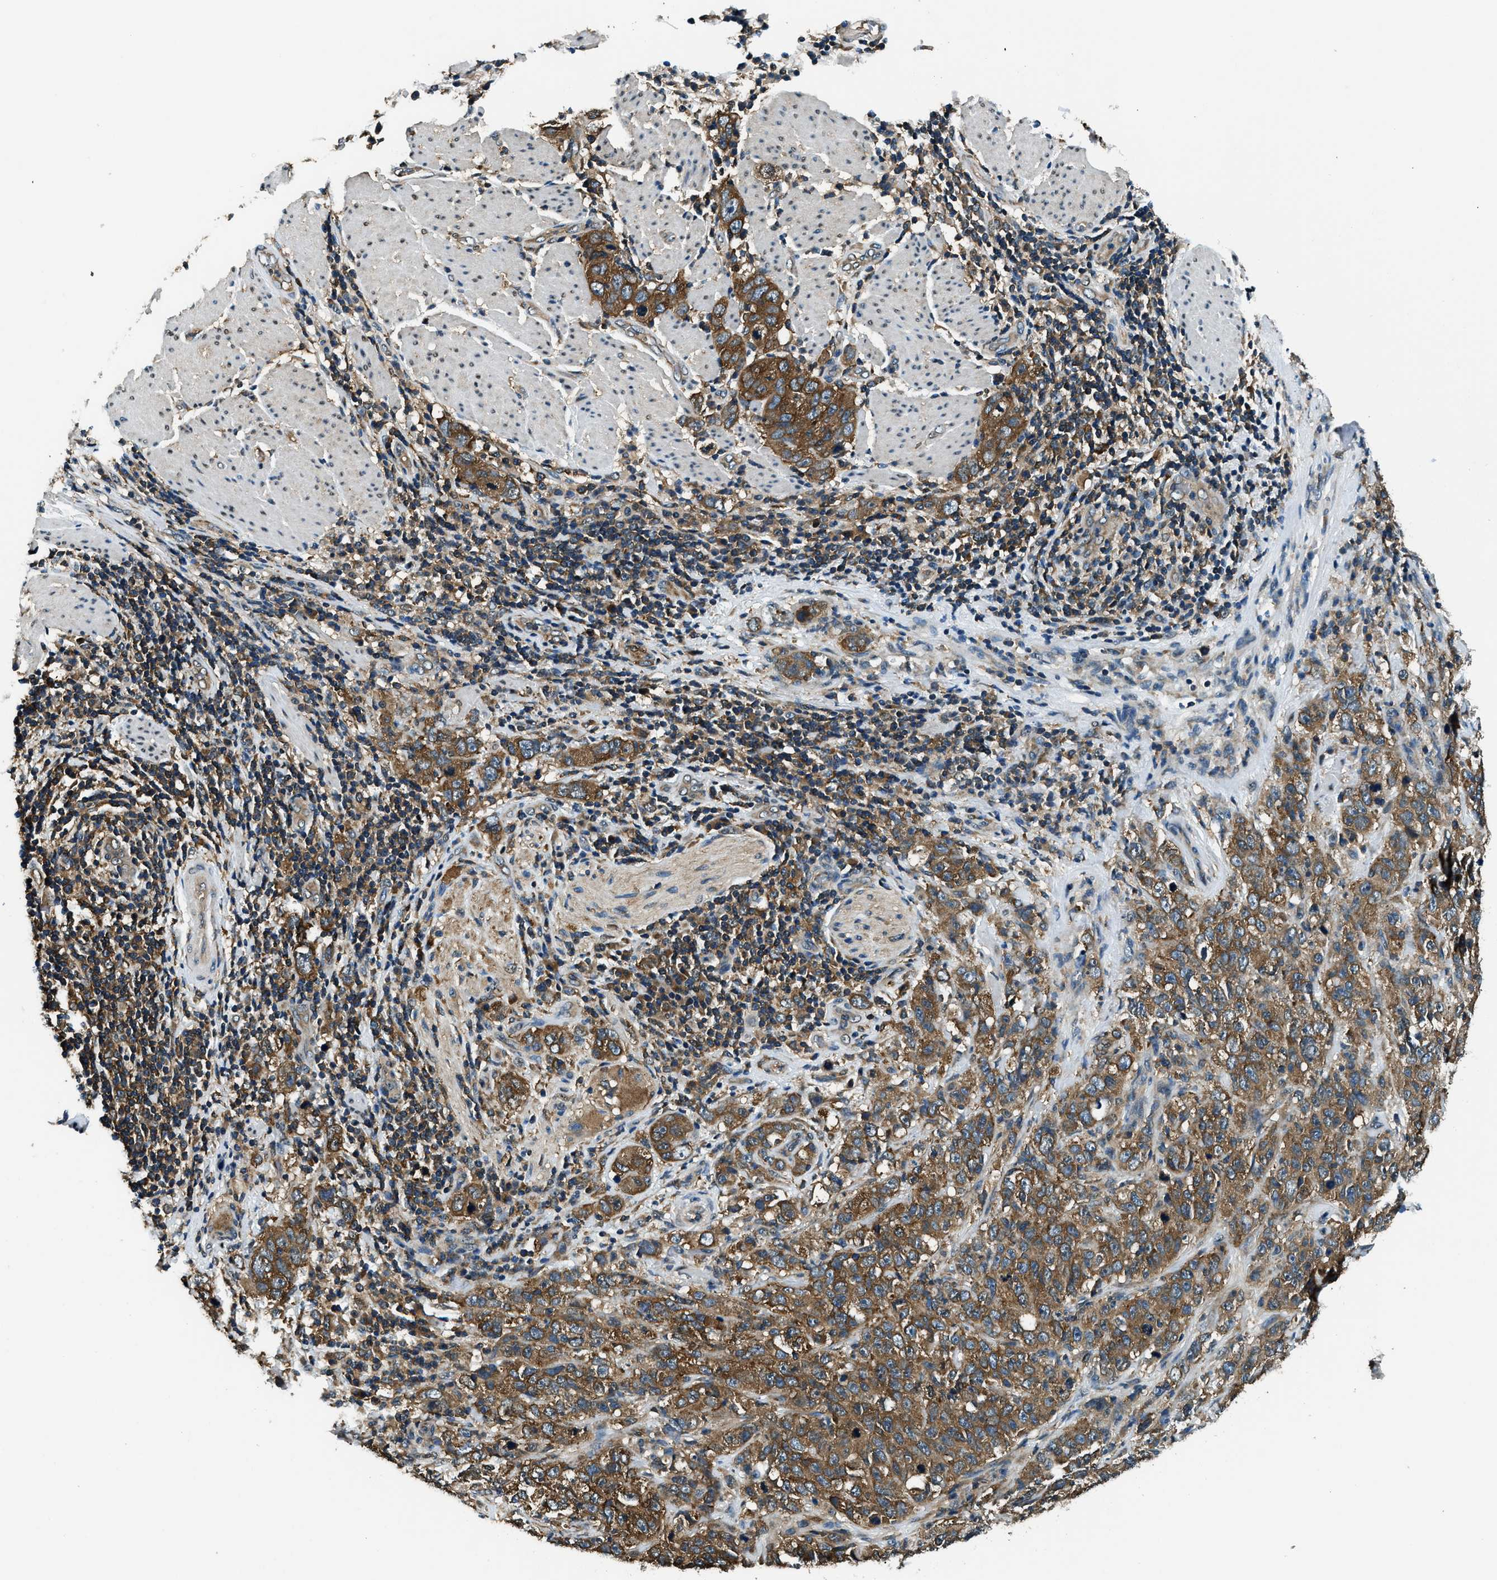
{"staining": {"intensity": "moderate", "quantity": ">75%", "location": "cytoplasmic/membranous"}, "tissue": "stomach cancer", "cell_type": "Tumor cells", "image_type": "cancer", "snomed": [{"axis": "morphology", "description": "Adenocarcinoma, NOS"}, {"axis": "topography", "description": "Stomach"}], "caption": "IHC (DAB (3,3'-diaminobenzidine)) staining of stomach cancer displays moderate cytoplasmic/membranous protein expression in approximately >75% of tumor cells.", "gene": "ARFGAP2", "patient": {"sex": "male", "age": 48}}